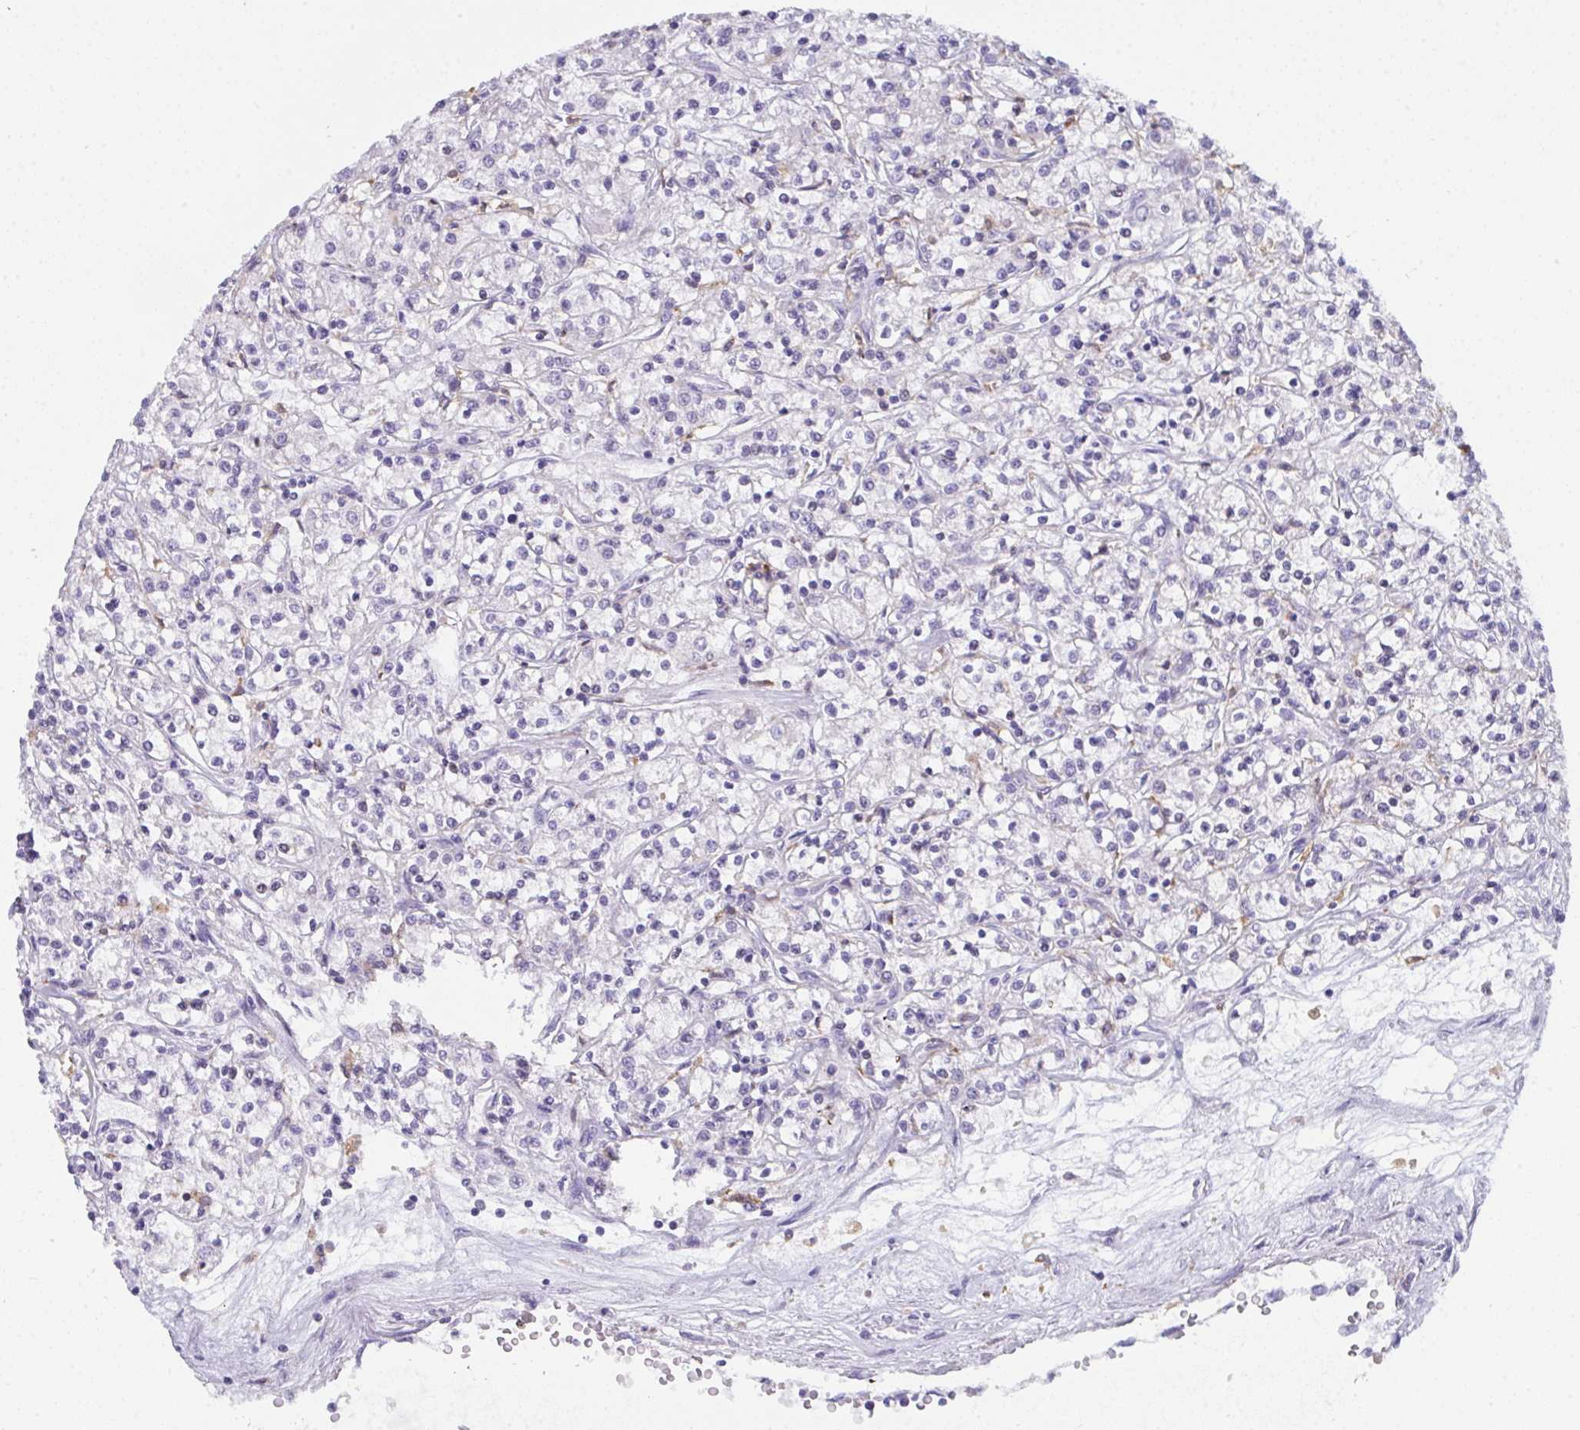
{"staining": {"intensity": "negative", "quantity": "none", "location": "none"}, "tissue": "renal cancer", "cell_type": "Tumor cells", "image_type": "cancer", "snomed": [{"axis": "morphology", "description": "Adenocarcinoma, NOS"}, {"axis": "topography", "description": "Kidney"}], "caption": "DAB (3,3'-diaminobenzidine) immunohistochemical staining of renal adenocarcinoma reveals no significant positivity in tumor cells. The staining was performed using DAB to visualize the protein expression in brown, while the nuclei were stained in blue with hematoxylin (Magnification: 20x).", "gene": "CDK13", "patient": {"sex": "female", "age": 59}}